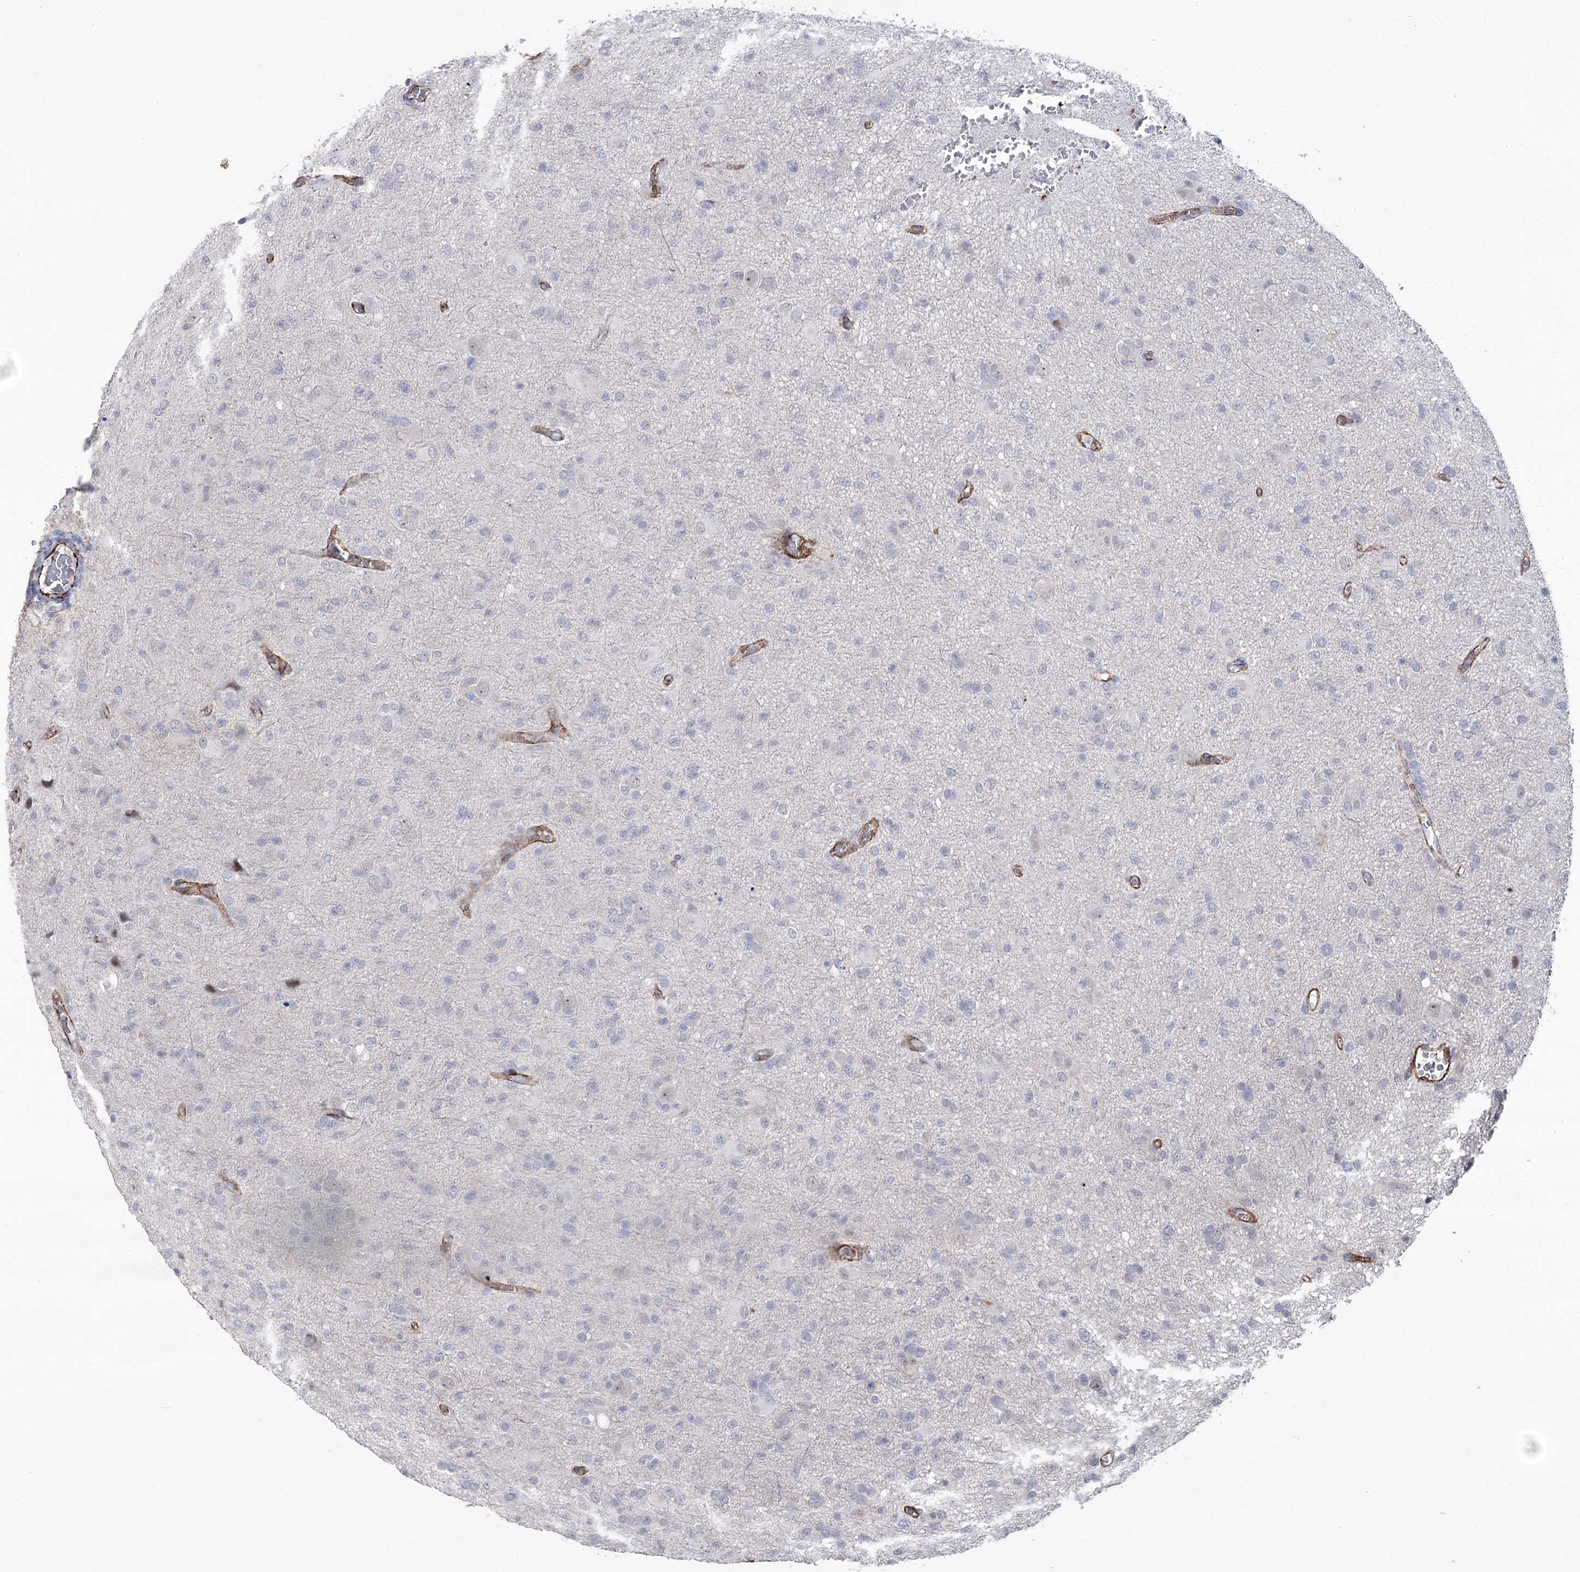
{"staining": {"intensity": "negative", "quantity": "none", "location": "none"}, "tissue": "glioma", "cell_type": "Tumor cells", "image_type": "cancer", "snomed": [{"axis": "morphology", "description": "Glioma, malignant, High grade"}, {"axis": "topography", "description": "Brain"}], "caption": "A micrograph of high-grade glioma (malignant) stained for a protein demonstrates no brown staining in tumor cells. The staining was performed using DAB (3,3'-diaminobenzidine) to visualize the protein expression in brown, while the nuclei were stained in blue with hematoxylin (Magnification: 20x).", "gene": "ARHGAP20", "patient": {"sex": "female", "age": 57}}